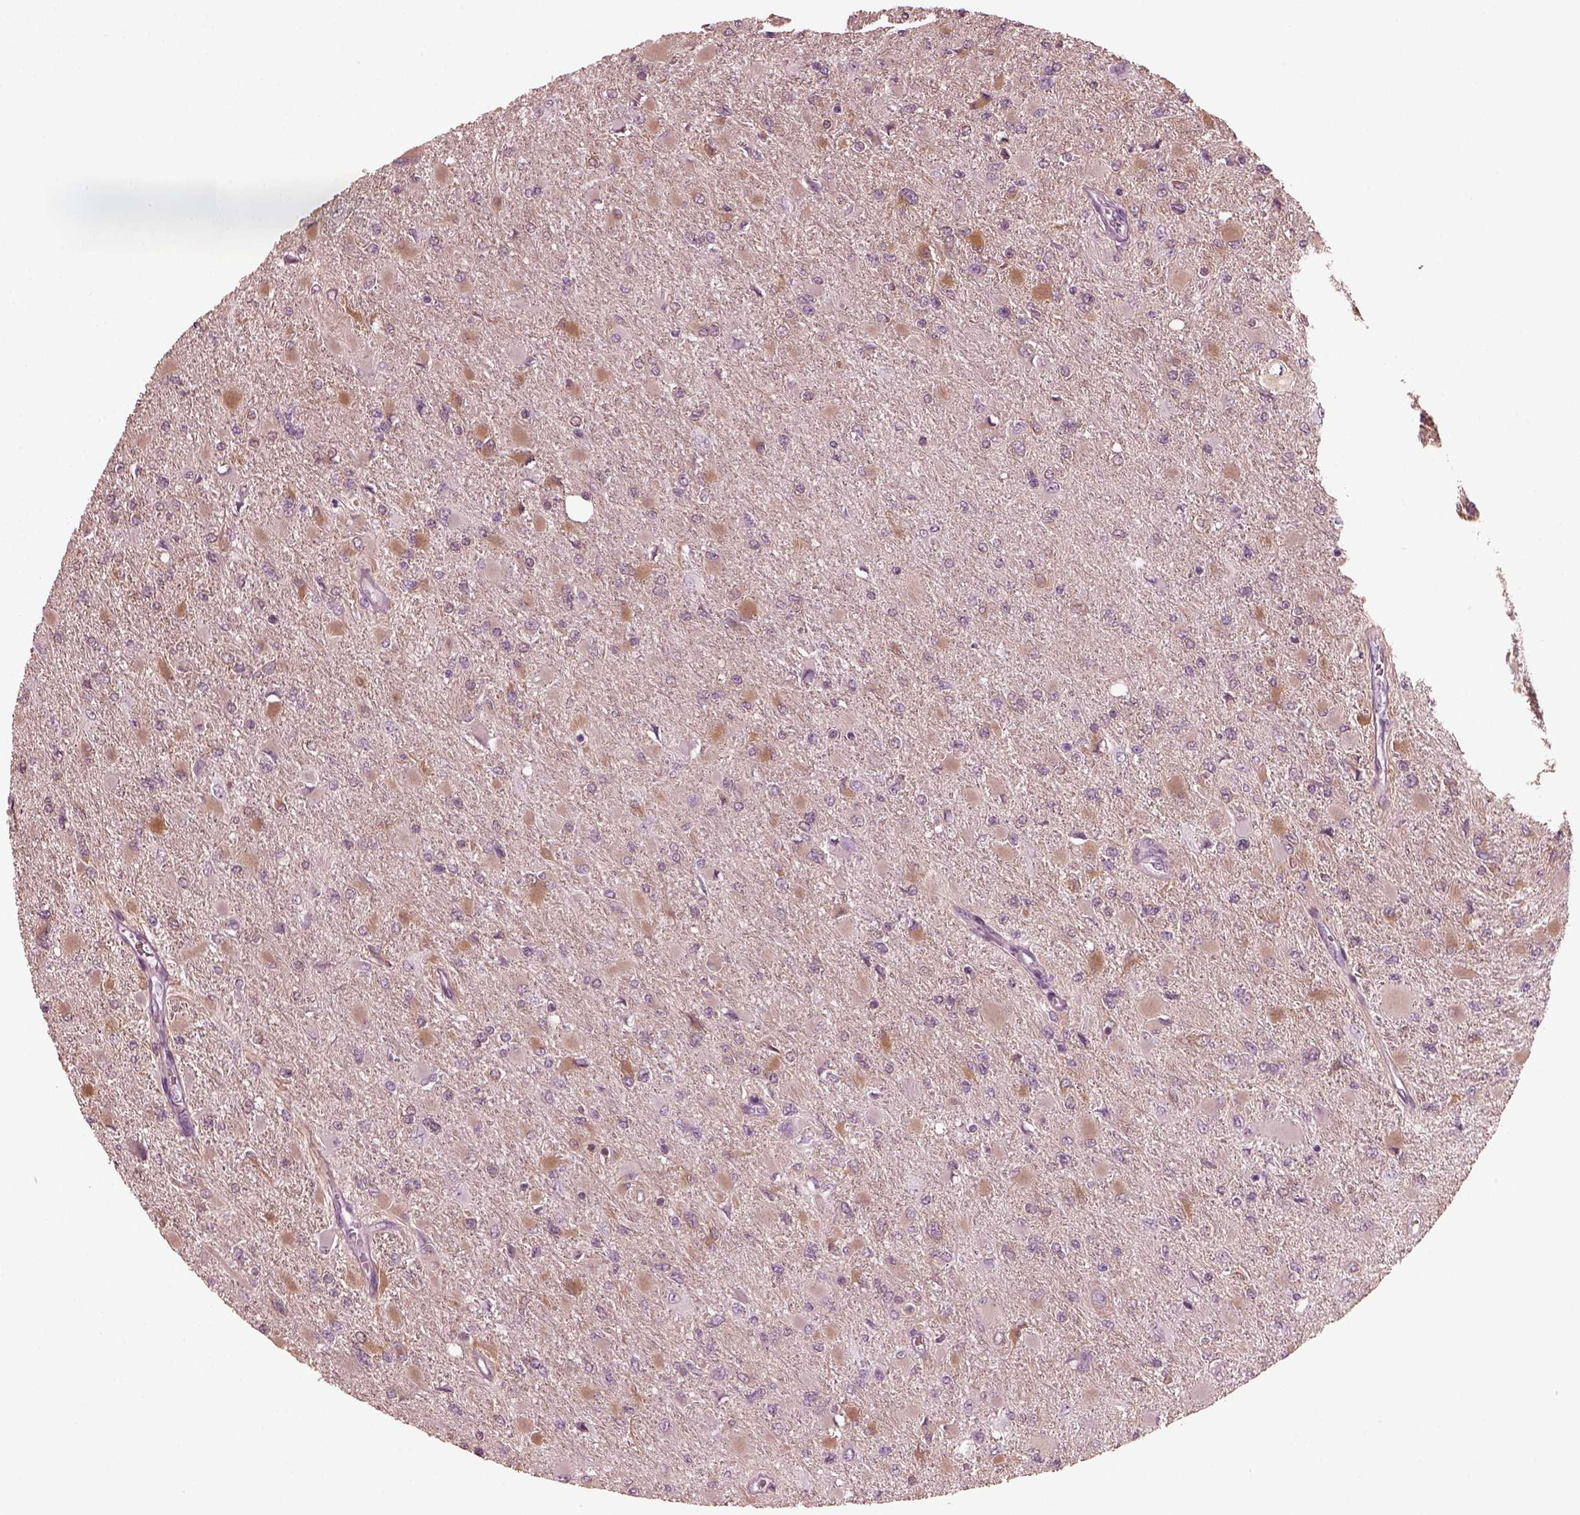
{"staining": {"intensity": "moderate", "quantity": "25%-75%", "location": "cytoplasmic/membranous"}, "tissue": "glioma", "cell_type": "Tumor cells", "image_type": "cancer", "snomed": [{"axis": "morphology", "description": "Glioma, malignant, High grade"}, {"axis": "topography", "description": "Cerebral cortex"}], "caption": "A brown stain shows moderate cytoplasmic/membranous positivity of a protein in glioma tumor cells.", "gene": "GRM6", "patient": {"sex": "female", "age": 36}}